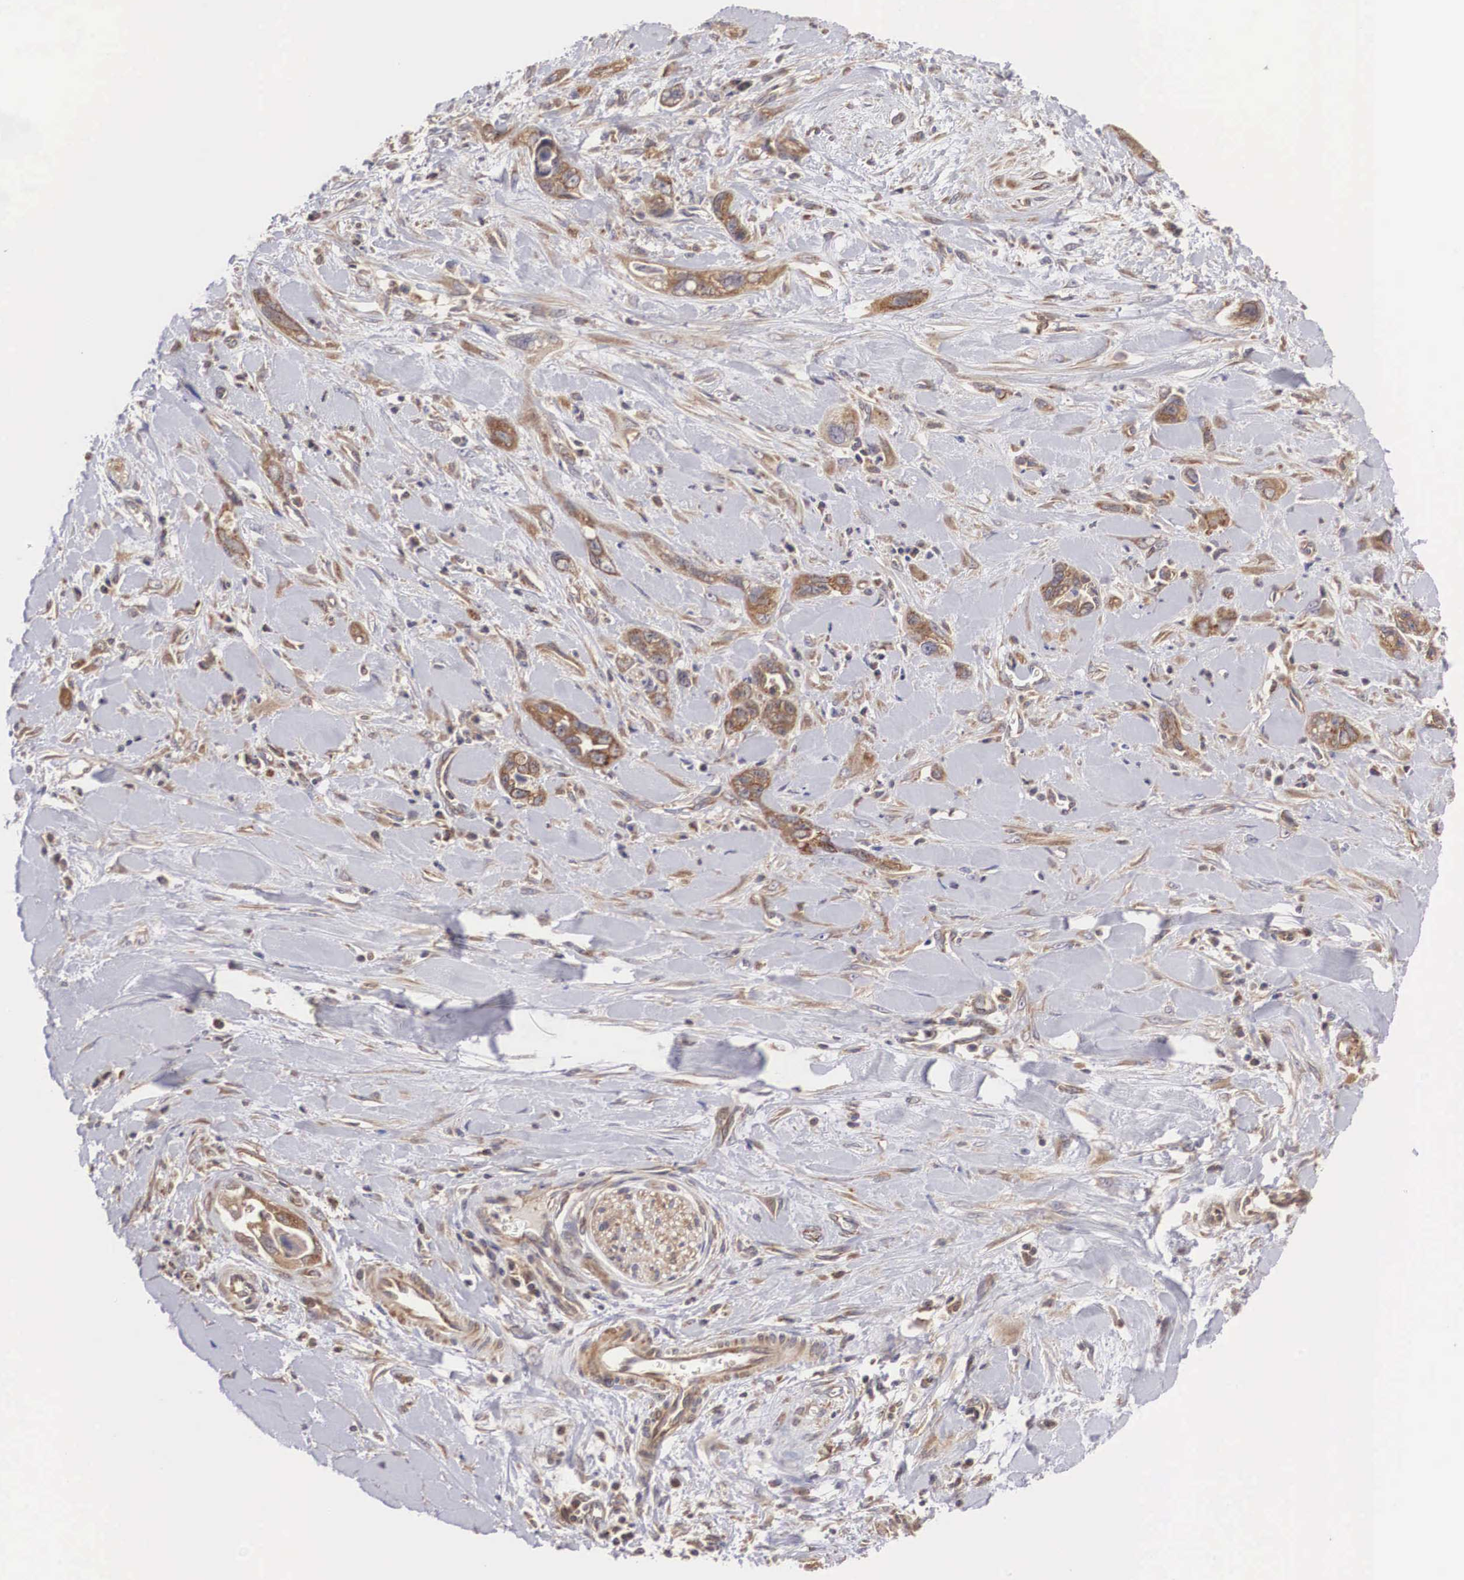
{"staining": {"intensity": "moderate", "quantity": ">75%", "location": "cytoplasmic/membranous"}, "tissue": "pancreatic cancer", "cell_type": "Tumor cells", "image_type": "cancer", "snomed": [{"axis": "morphology", "description": "Adenocarcinoma, NOS"}, {"axis": "topography", "description": "Pancreas"}], "caption": "Immunohistochemistry image of neoplastic tissue: pancreatic adenocarcinoma stained using immunohistochemistry (IHC) demonstrates medium levels of moderate protein expression localized specifically in the cytoplasmic/membranous of tumor cells, appearing as a cytoplasmic/membranous brown color.", "gene": "DHRS1", "patient": {"sex": "male", "age": 69}}